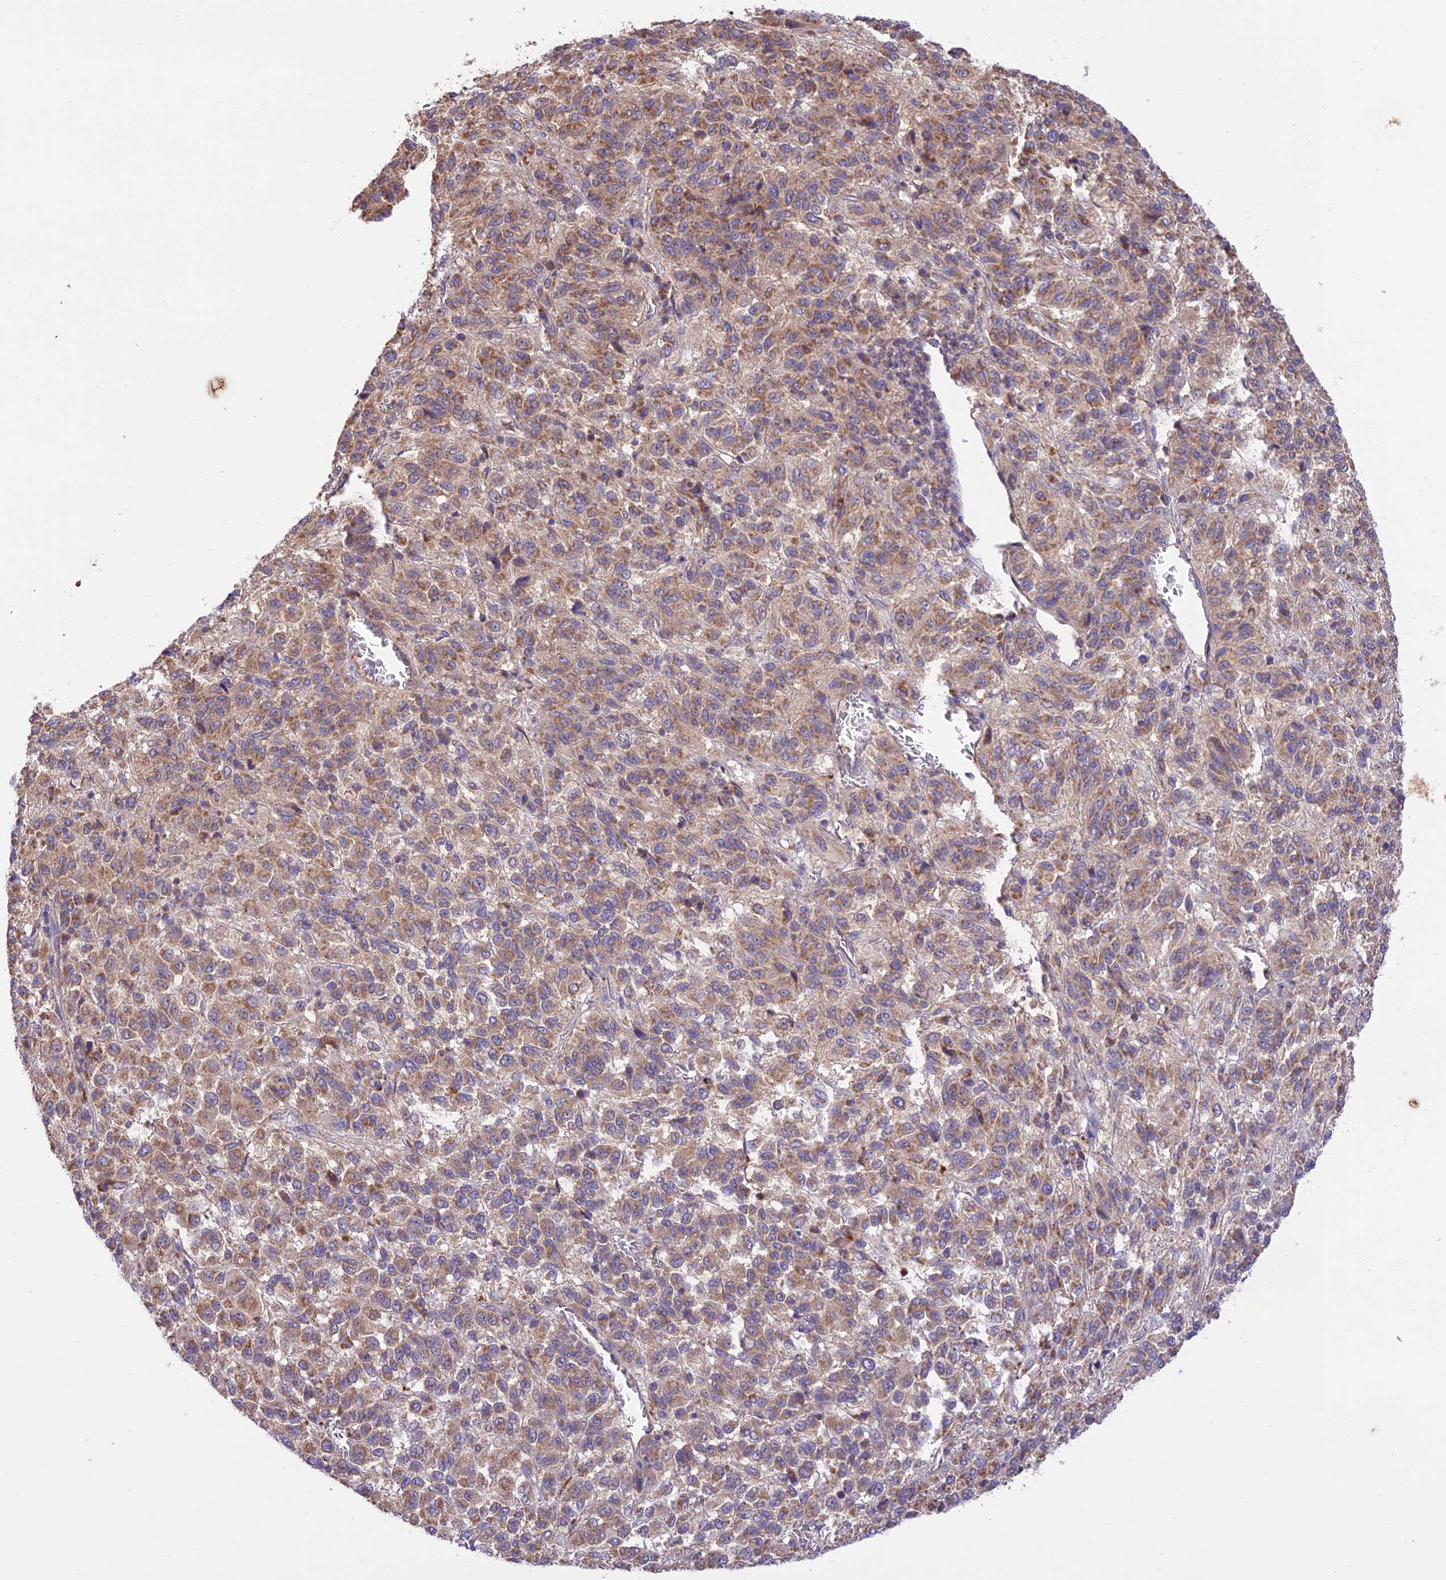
{"staining": {"intensity": "moderate", "quantity": "25%-75%", "location": "cytoplasmic/membranous"}, "tissue": "melanoma", "cell_type": "Tumor cells", "image_type": "cancer", "snomed": [{"axis": "morphology", "description": "Malignant melanoma, Metastatic site"}, {"axis": "topography", "description": "Lung"}], "caption": "DAB (3,3'-diaminobenzidine) immunohistochemical staining of malignant melanoma (metastatic site) exhibits moderate cytoplasmic/membranous protein staining in approximately 25%-75% of tumor cells. The protein of interest is shown in brown color, while the nuclei are stained blue.", "gene": "NDUFAF1", "patient": {"sex": "male", "age": 64}}